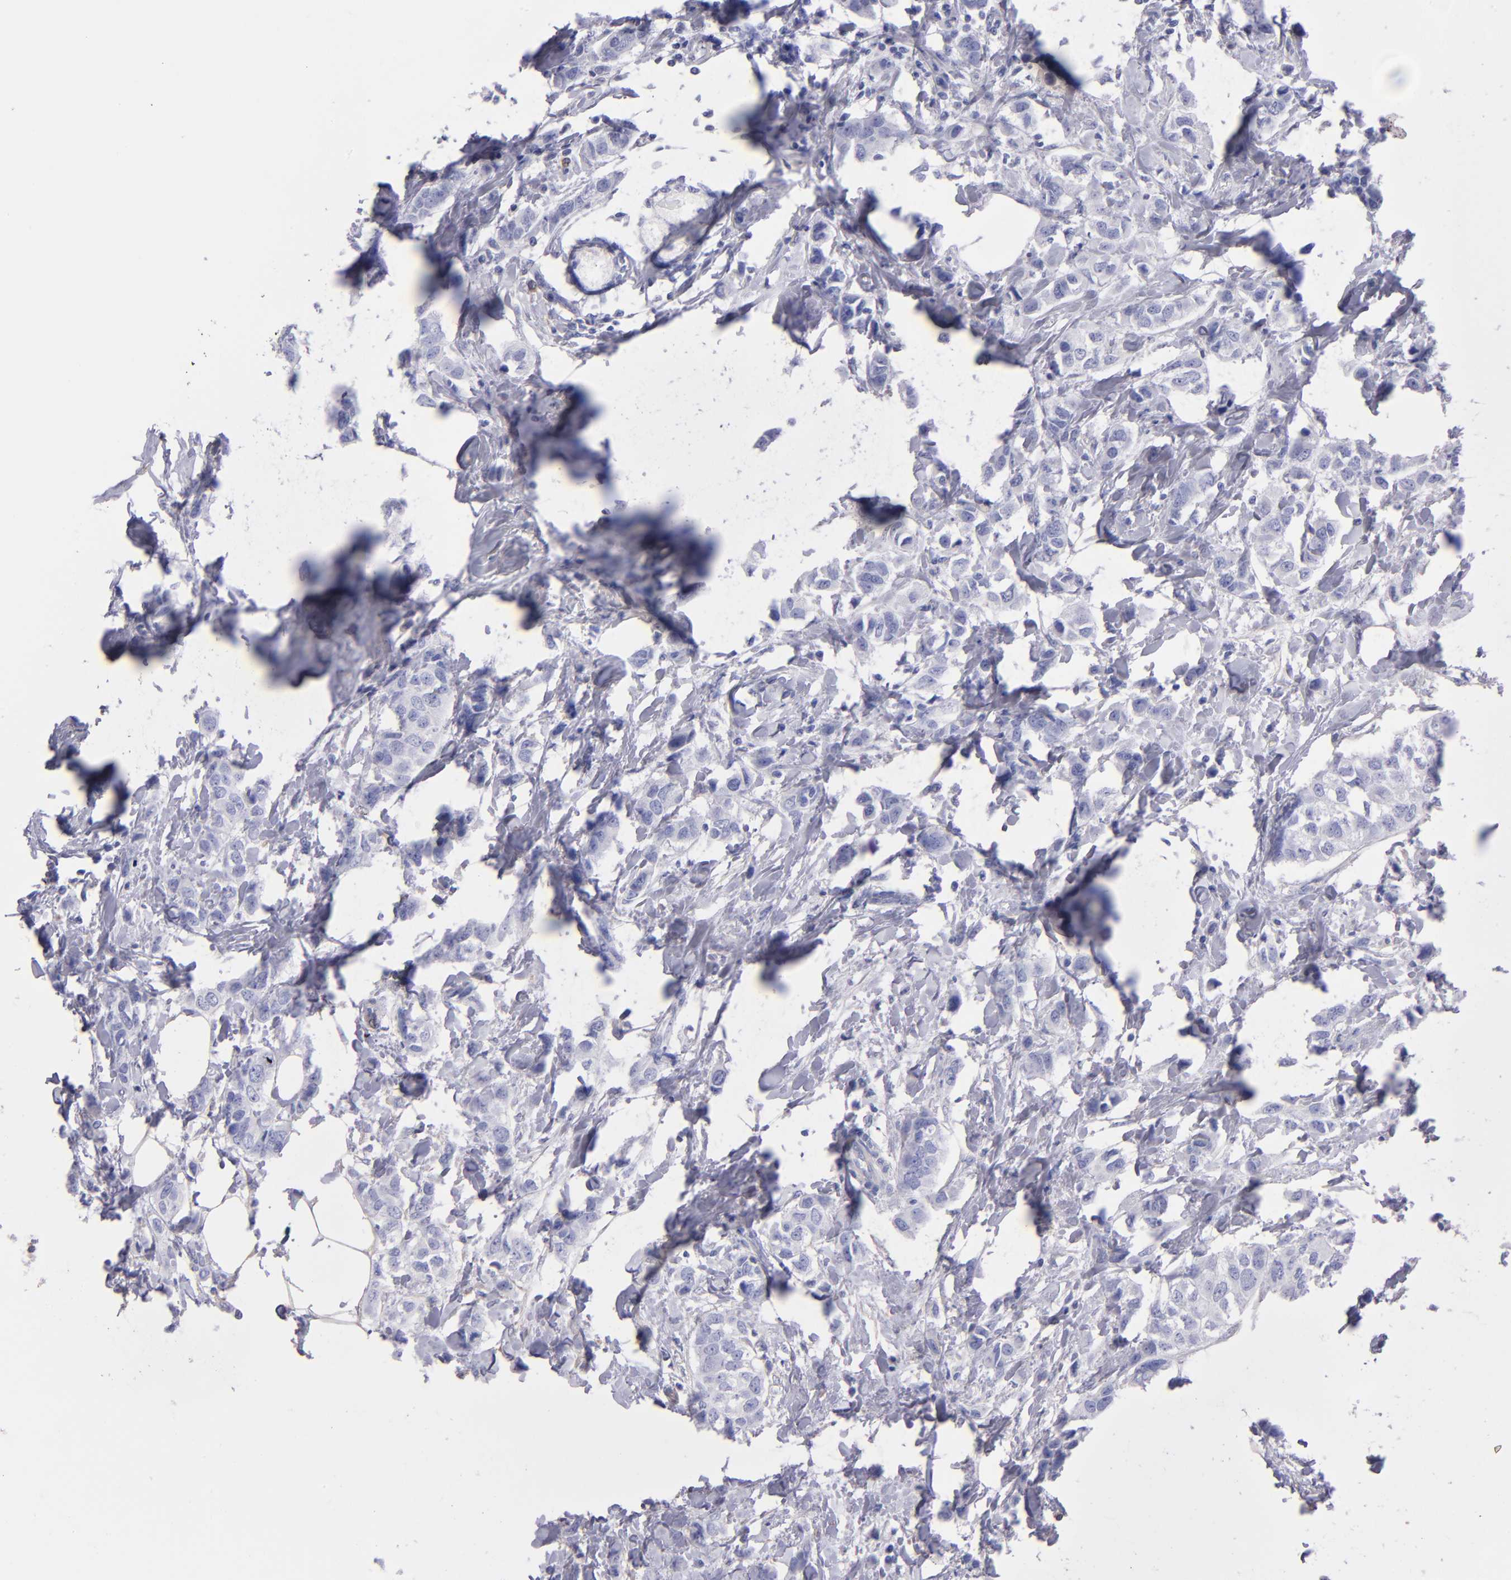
{"staining": {"intensity": "negative", "quantity": "none", "location": "none"}, "tissue": "breast cancer", "cell_type": "Tumor cells", "image_type": "cancer", "snomed": [{"axis": "morphology", "description": "Normal tissue, NOS"}, {"axis": "morphology", "description": "Duct carcinoma"}, {"axis": "topography", "description": "Breast"}], "caption": "Infiltrating ductal carcinoma (breast) was stained to show a protein in brown. There is no significant staining in tumor cells. Nuclei are stained in blue.", "gene": "TG", "patient": {"sex": "female", "age": 50}}